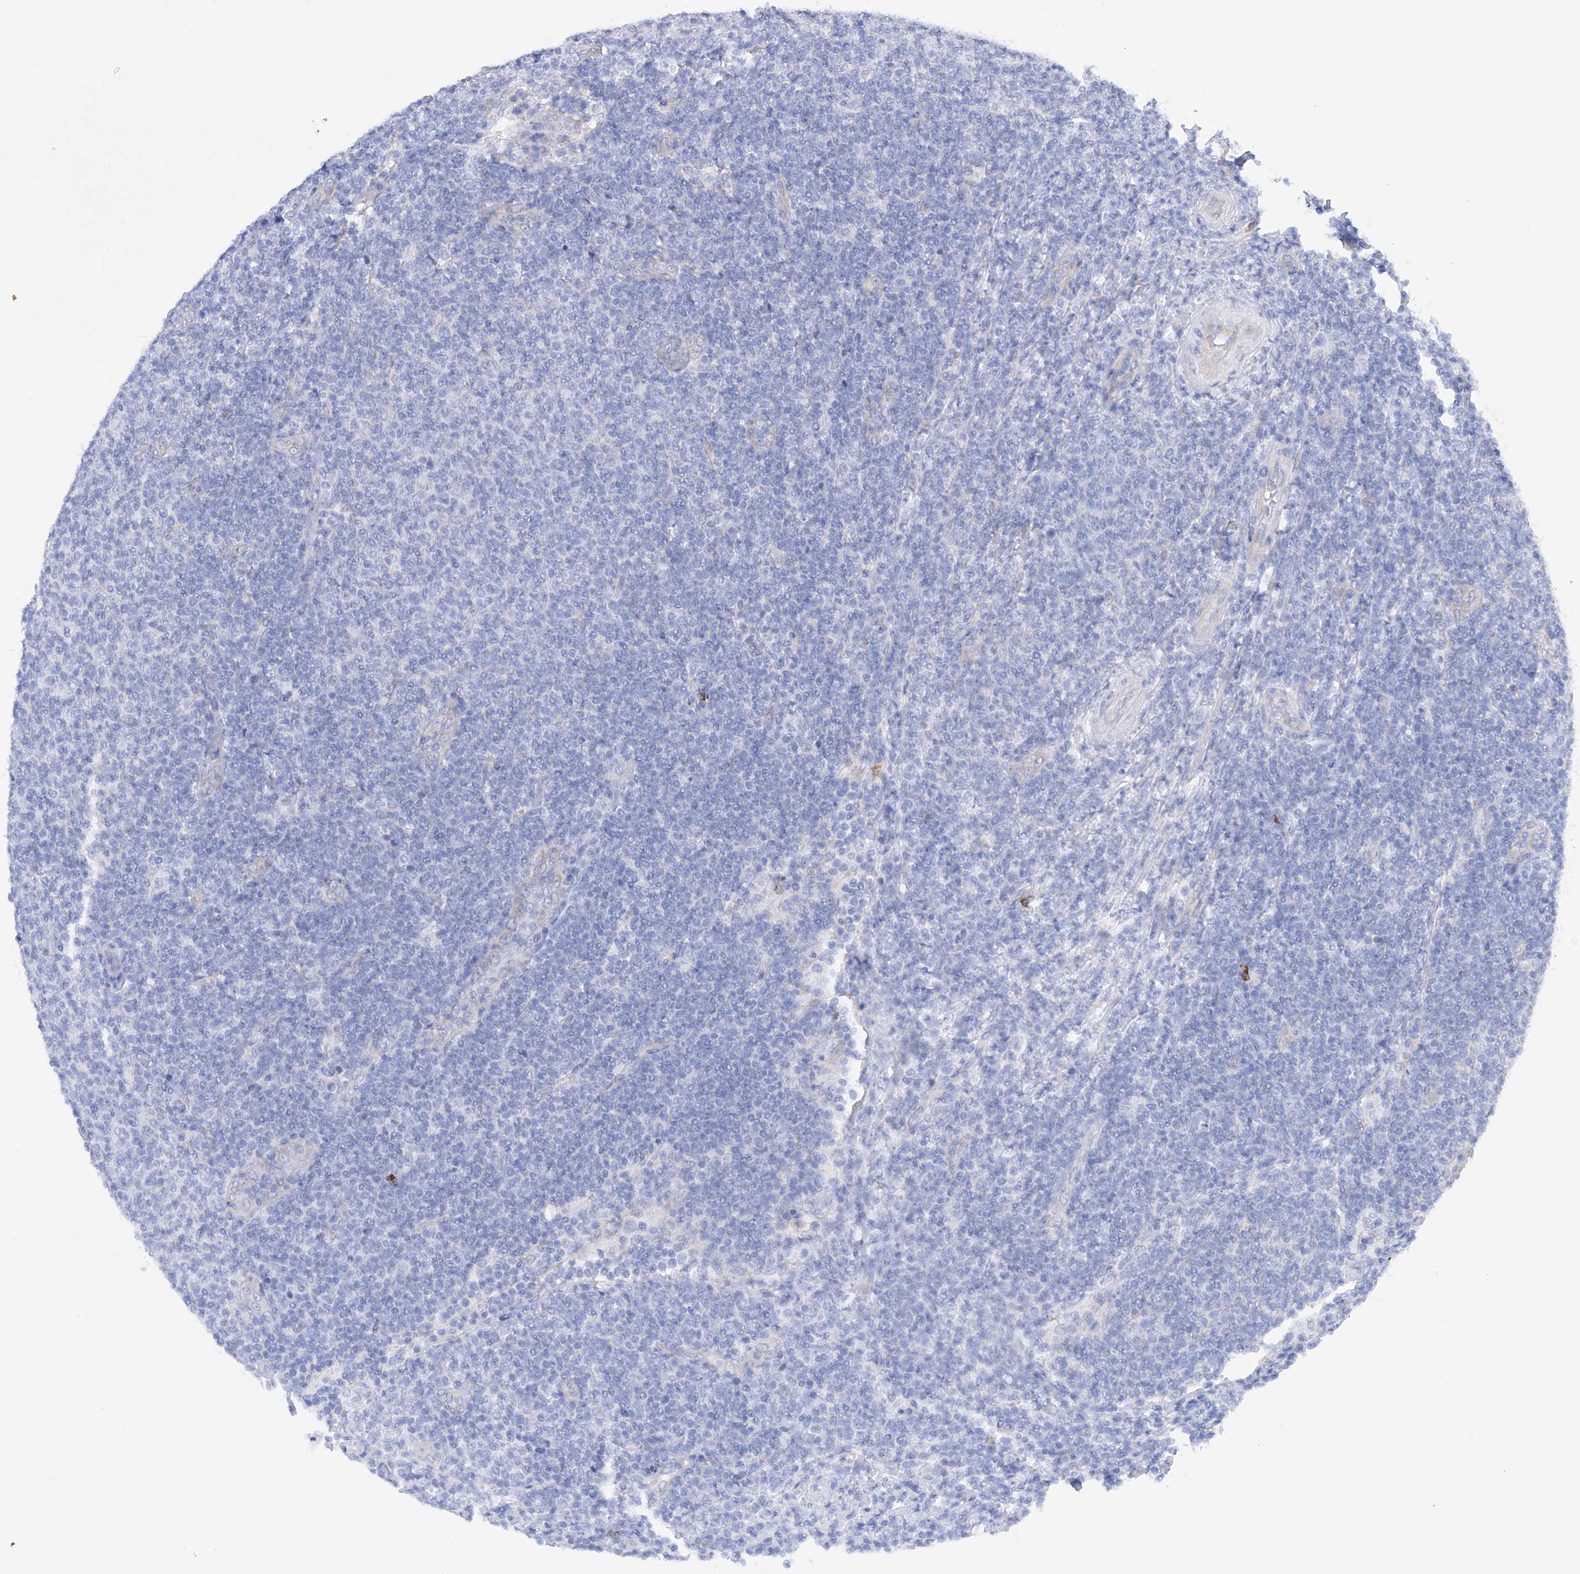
{"staining": {"intensity": "negative", "quantity": "none", "location": "none"}, "tissue": "lymphoma", "cell_type": "Tumor cells", "image_type": "cancer", "snomed": [{"axis": "morphology", "description": "Malignant lymphoma, non-Hodgkin's type, Low grade"}, {"axis": "topography", "description": "Lymph node"}], "caption": "This is a micrograph of immunohistochemistry staining of low-grade malignant lymphoma, non-Hodgkin's type, which shows no staining in tumor cells.", "gene": "FLG", "patient": {"sex": "male", "age": 66}}